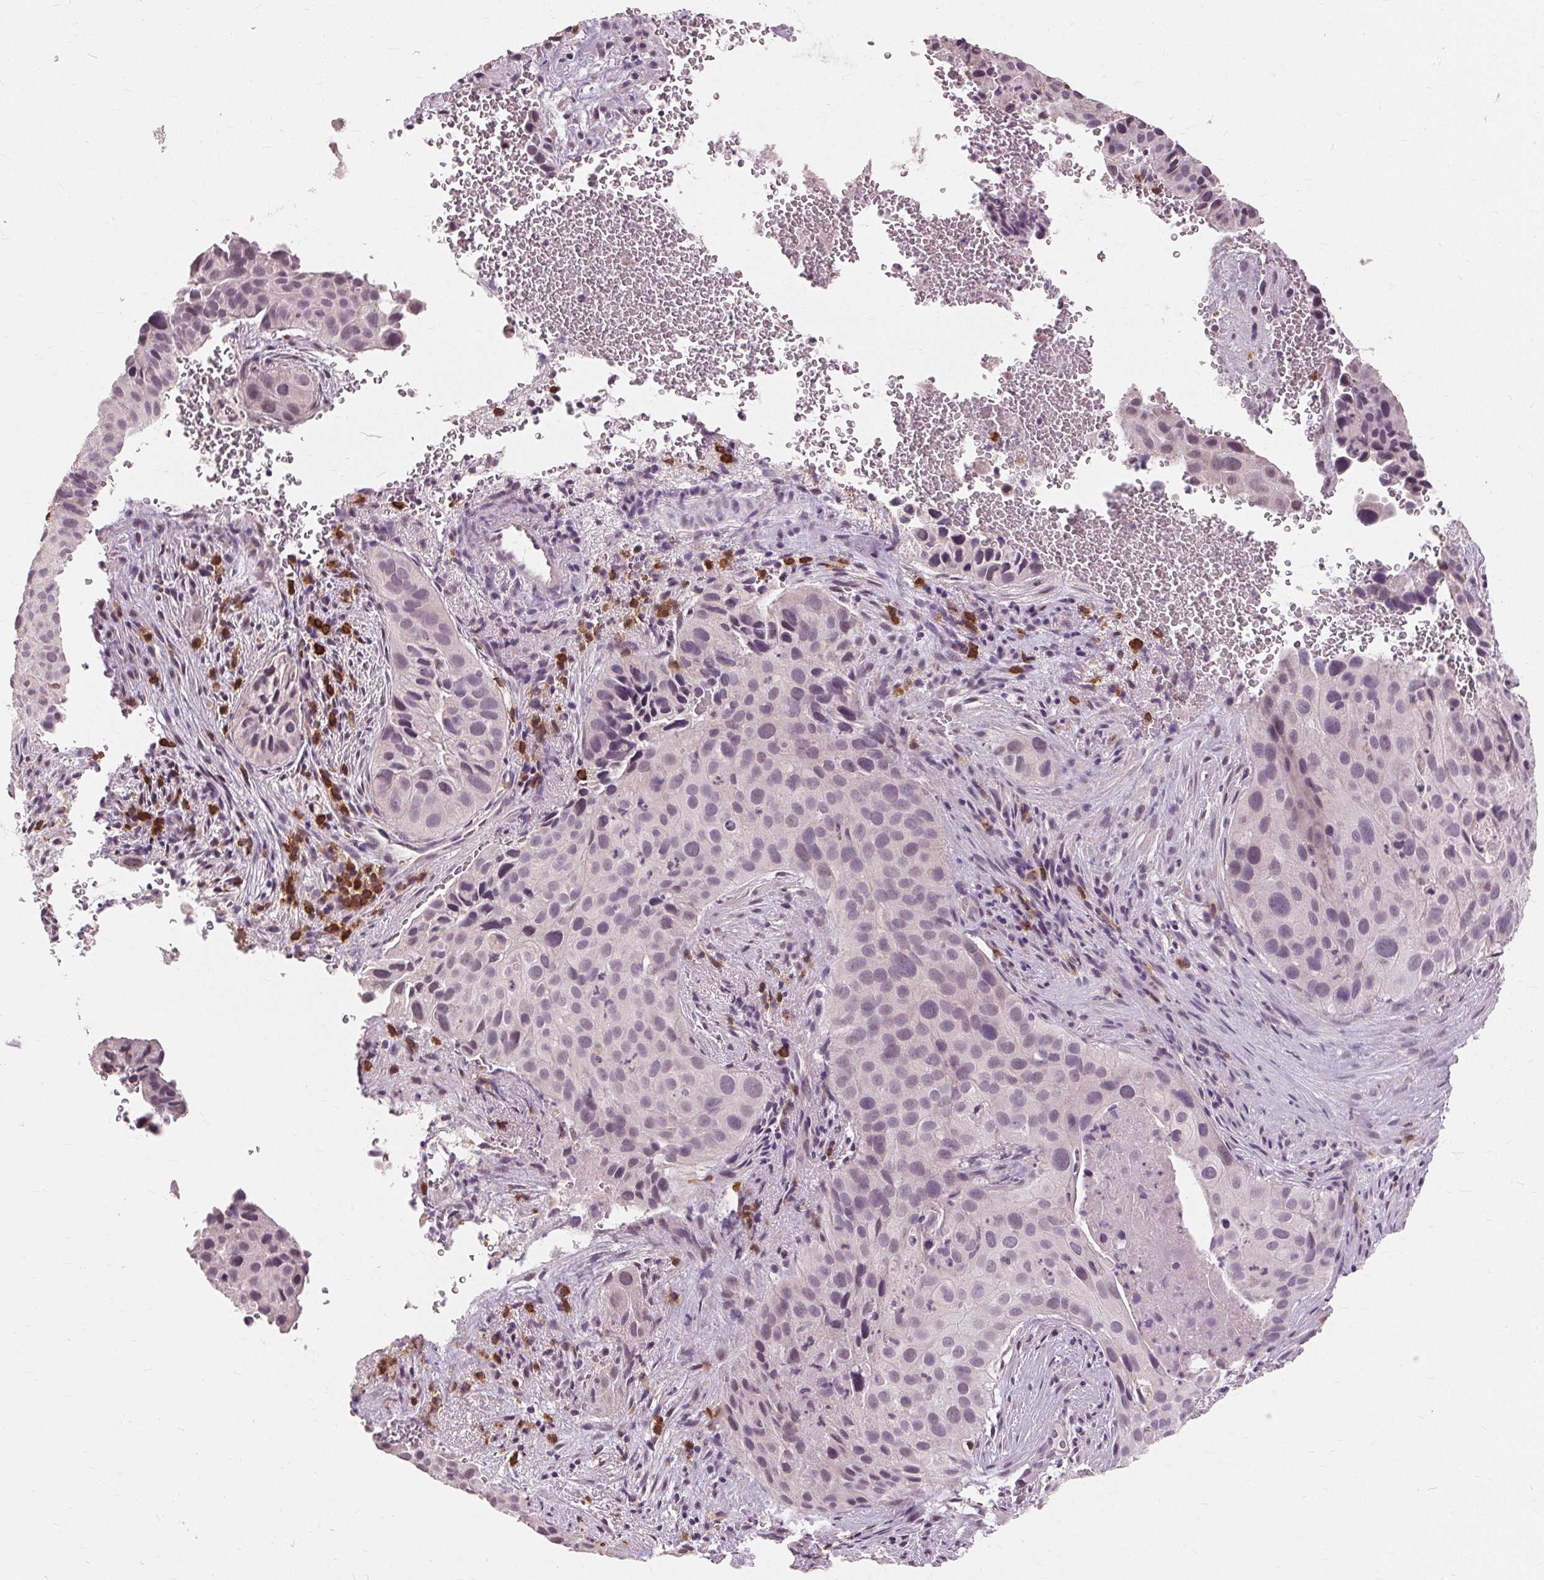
{"staining": {"intensity": "negative", "quantity": "none", "location": "none"}, "tissue": "cervical cancer", "cell_type": "Tumor cells", "image_type": "cancer", "snomed": [{"axis": "morphology", "description": "Squamous cell carcinoma, NOS"}, {"axis": "topography", "description": "Cervix"}], "caption": "The image displays no significant expression in tumor cells of cervical cancer.", "gene": "SIGLEC6", "patient": {"sex": "female", "age": 38}}